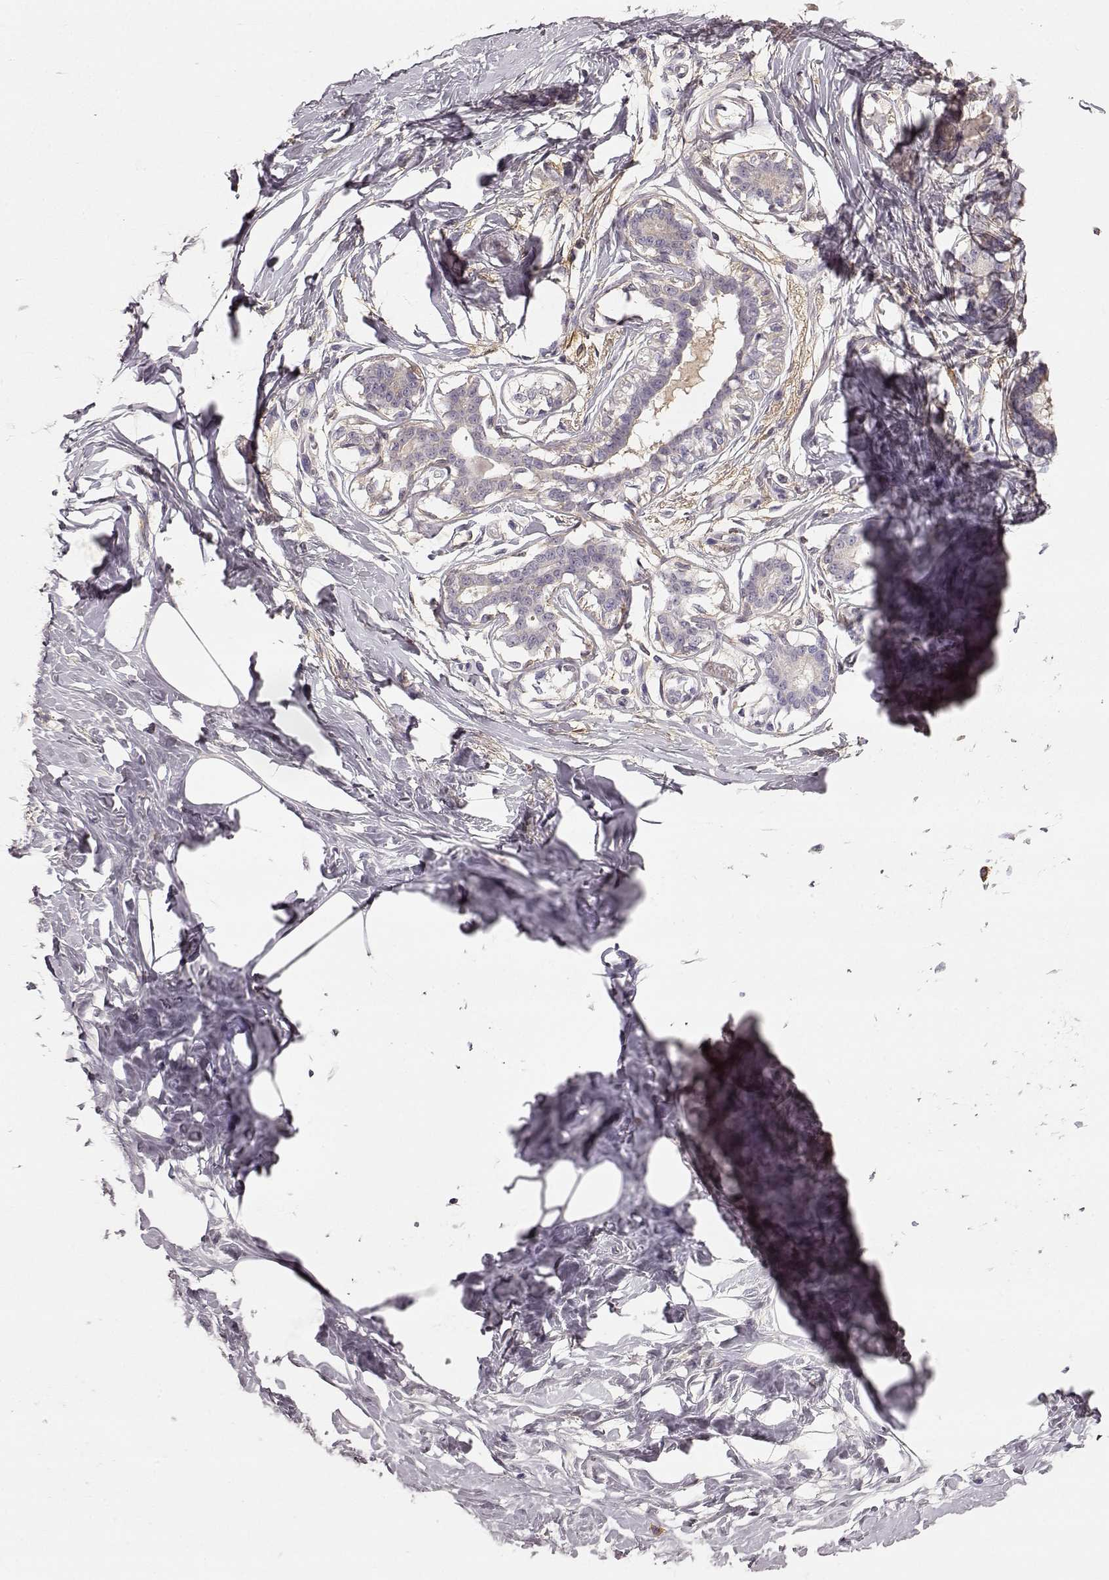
{"staining": {"intensity": "negative", "quantity": "none", "location": "none"}, "tissue": "breast", "cell_type": "Adipocytes", "image_type": "normal", "snomed": [{"axis": "morphology", "description": "Normal tissue, NOS"}, {"axis": "morphology", "description": "Lobular carcinoma, in situ"}, {"axis": "topography", "description": "Breast"}], "caption": "A micrograph of human breast is negative for staining in adipocytes.", "gene": "YJEFN3", "patient": {"sex": "female", "age": 35}}